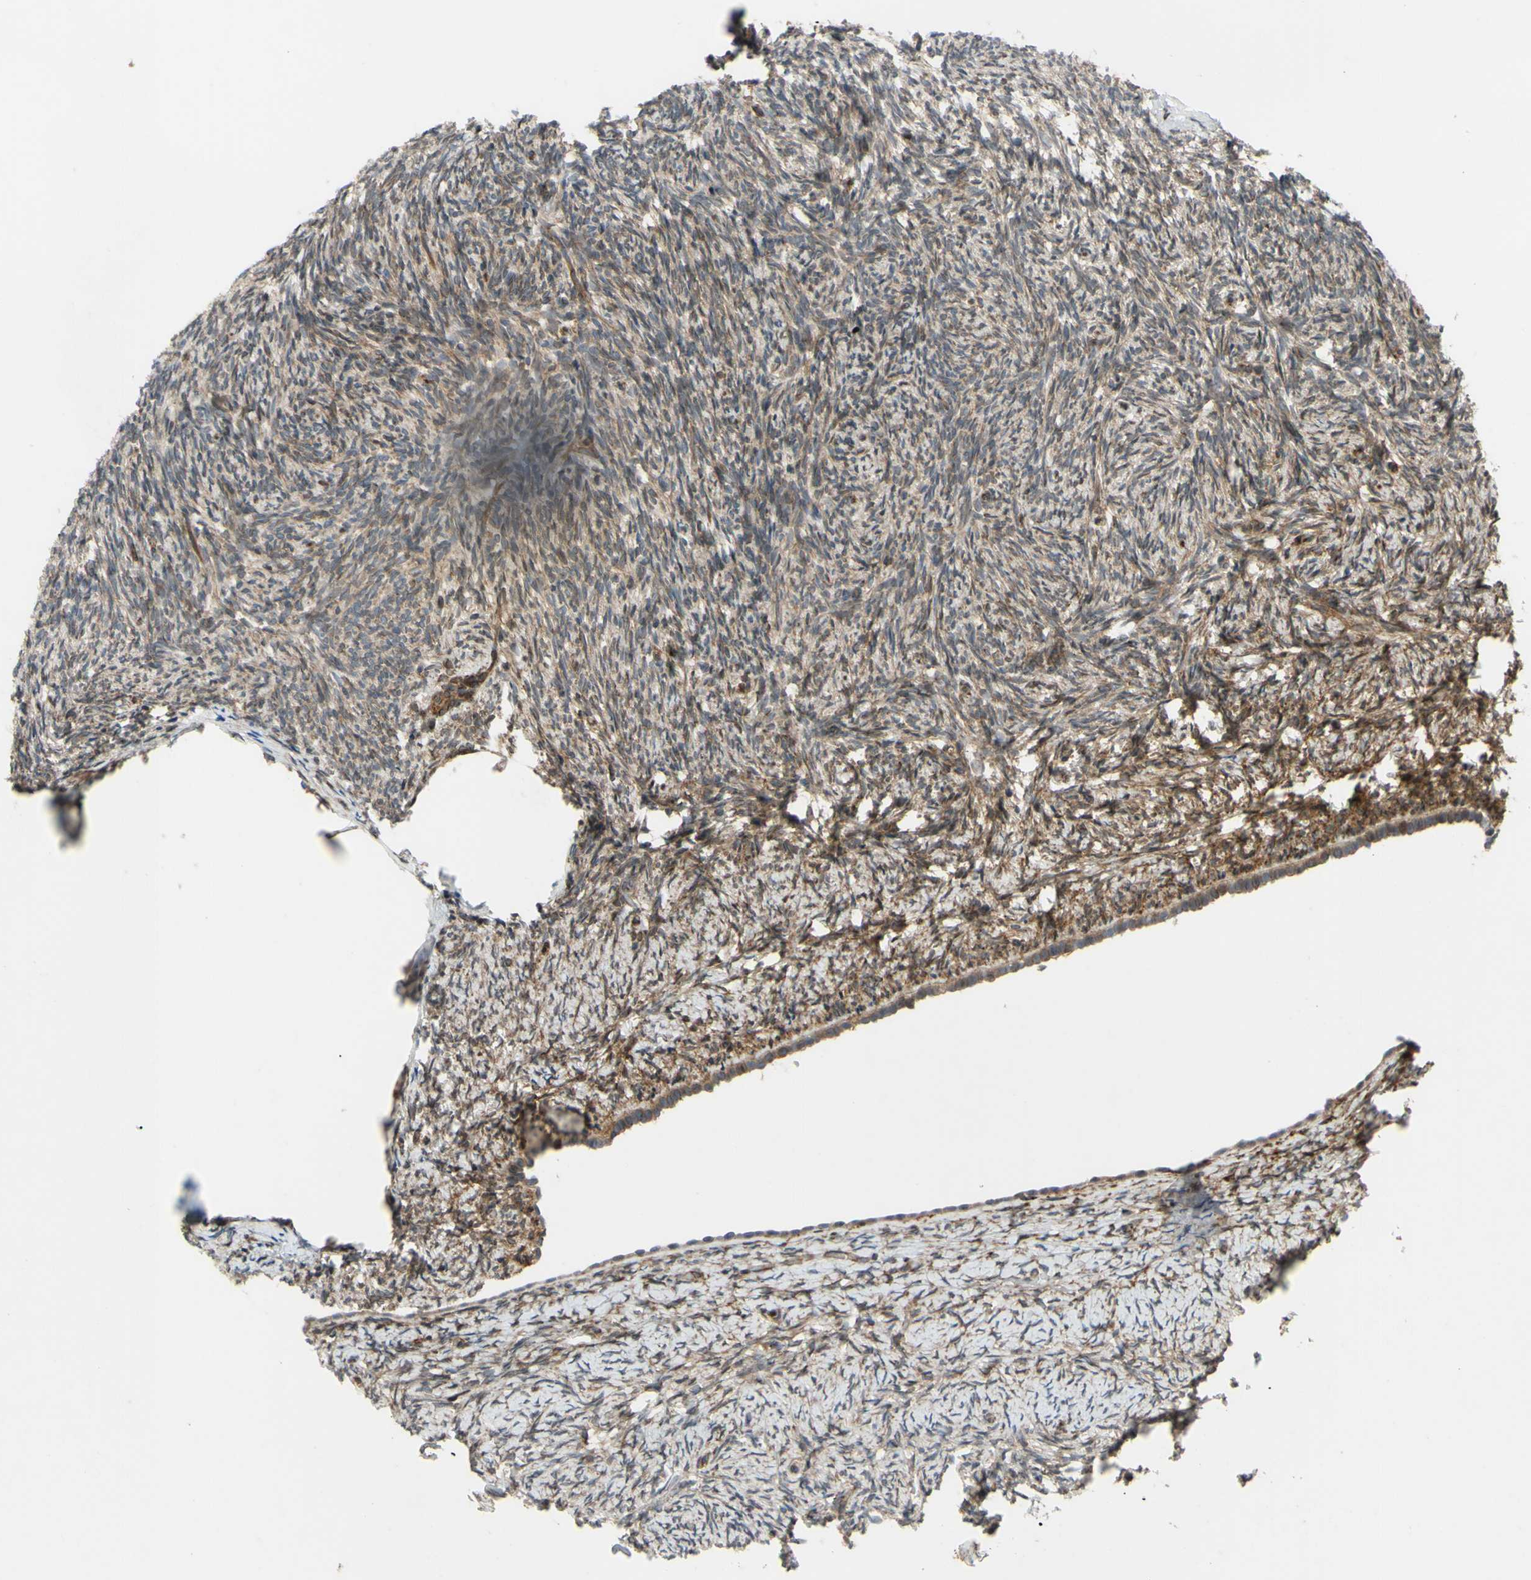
{"staining": {"intensity": "moderate", "quantity": ">75%", "location": "cytoplasmic/membranous"}, "tissue": "ovary", "cell_type": "Ovarian stroma cells", "image_type": "normal", "snomed": [{"axis": "morphology", "description": "Normal tissue, NOS"}, {"axis": "topography", "description": "Ovary"}], "caption": "A histopathology image showing moderate cytoplasmic/membranous expression in approximately >75% of ovarian stroma cells in unremarkable ovary, as visualized by brown immunohistochemical staining.", "gene": "PRAF2", "patient": {"sex": "female", "age": 60}}